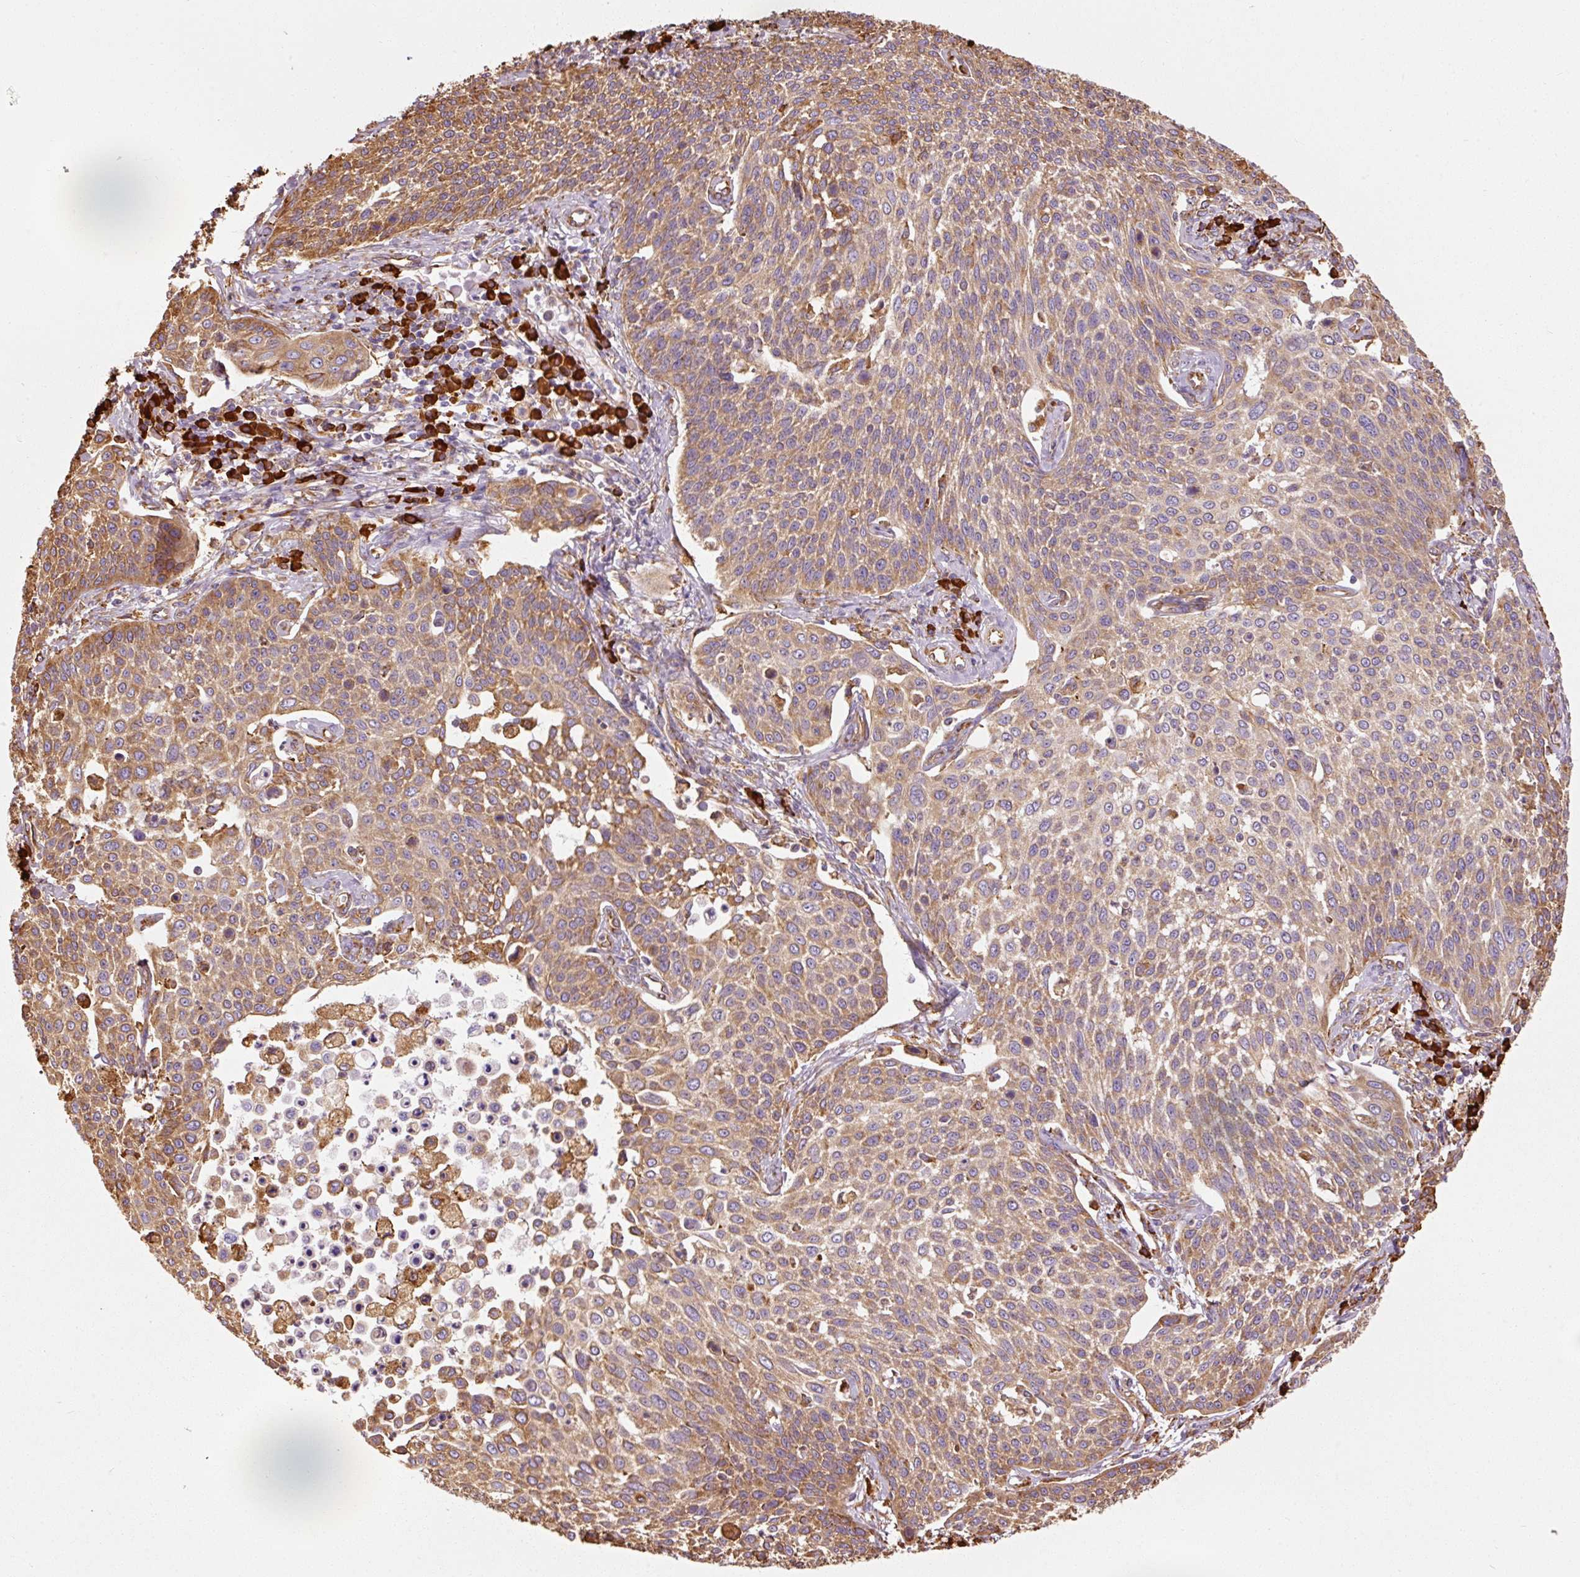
{"staining": {"intensity": "moderate", "quantity": ">75%", "location": "cytoplasmic/membranous"}, "tissue": "cervical cancer", "cell_type": "Tumor cells", "image_type": "cancer", "snomed": [{"axis": "morphology", "description": "Squamous cell carcinoma, NOS"}, {"axis": "topography", "description": "Cervix"}], "caption": "A high-resolution photomicrograph shows IHC staining of cervical cancer (squamous cell carcinoma), which demonstrates moderate cytoplasmic/membranous positivity in about >75% of tumor cells.", "gene": "KLC1", "patient": {"sex": "female", "age": 34}}